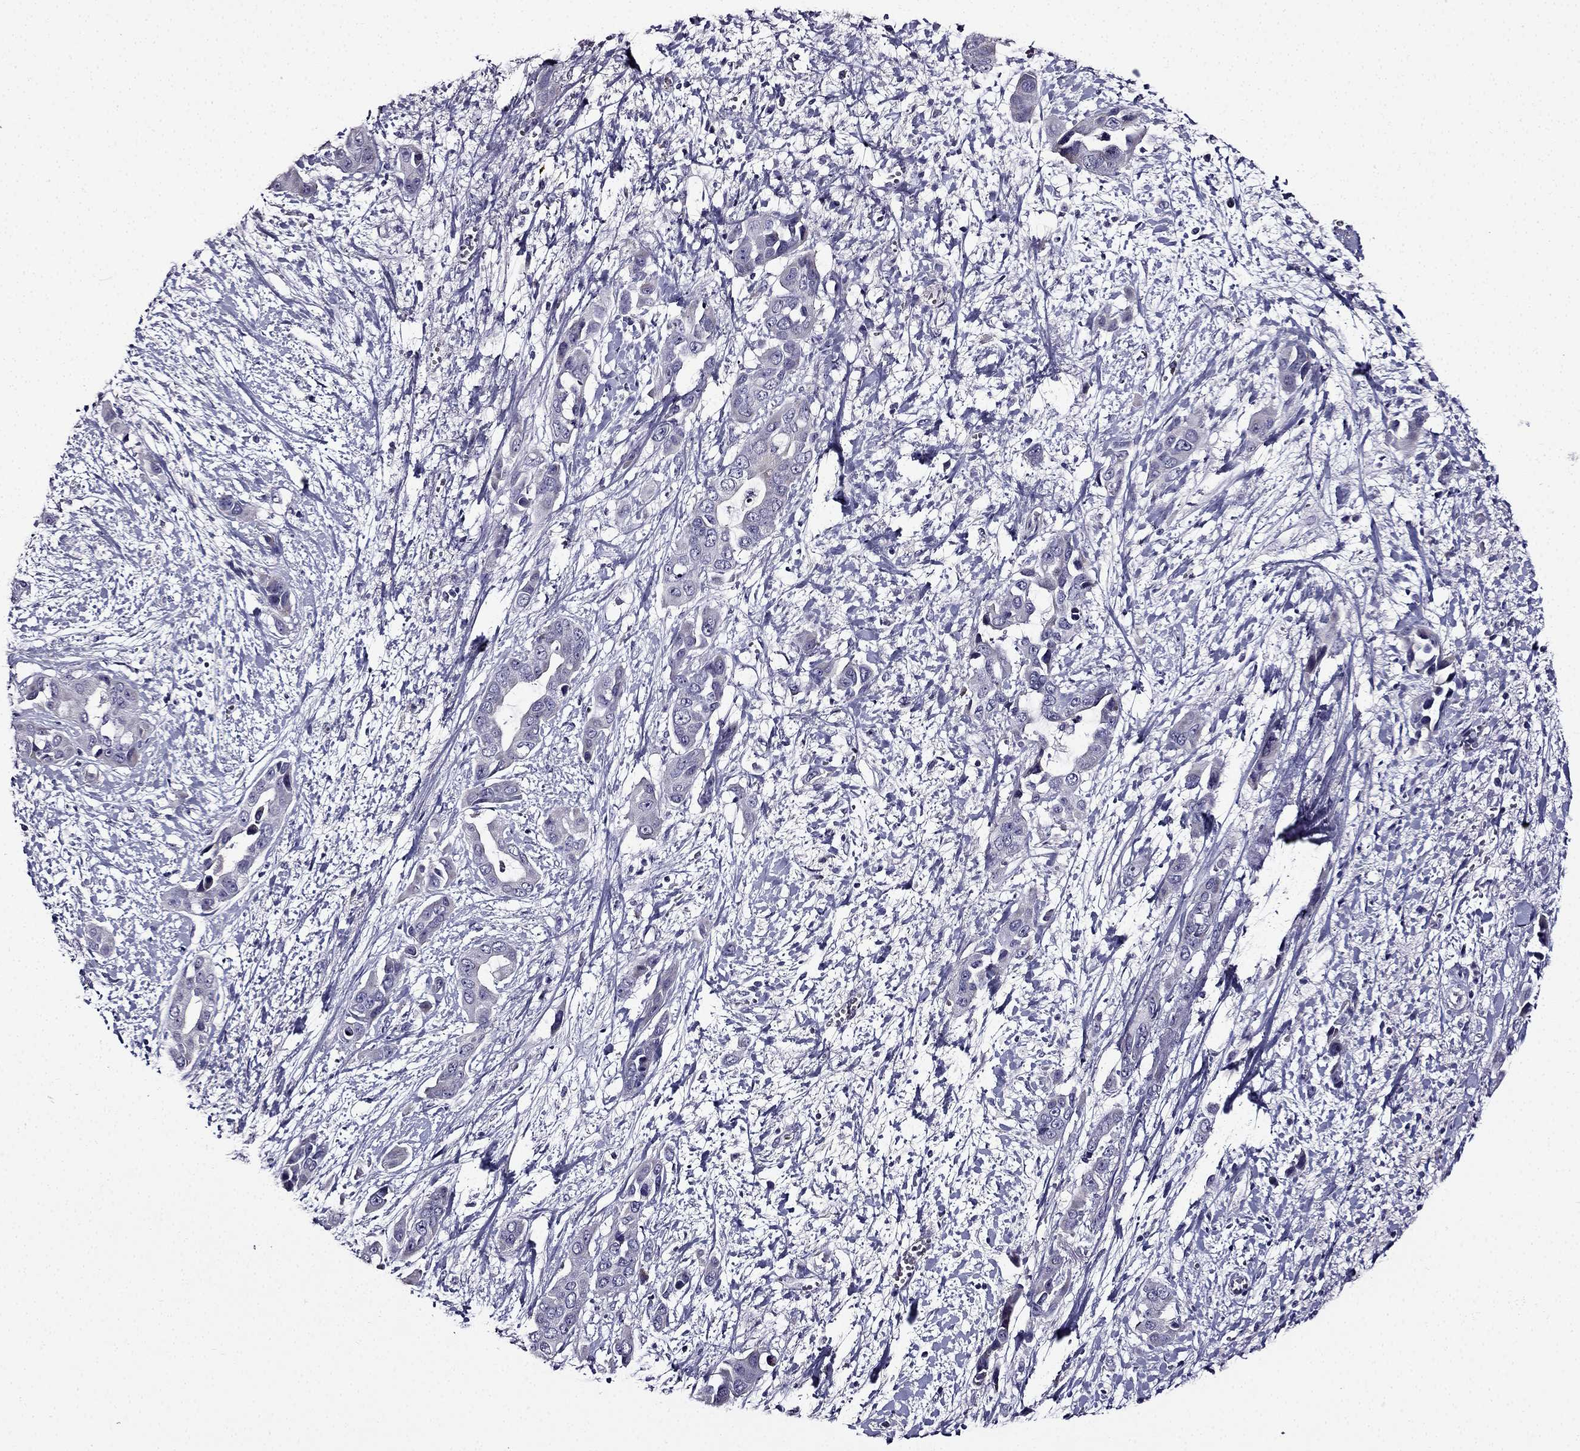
{"staining": {"intensity": "negative", "quantity": "none", "location": "none"}, "tissue": "liver cancer", "cell_type": "Tumor cells", "image_type": "cancer", "snomed": [{"axis": "morphology", "description": "Cholangiocarcinoma"}, {"axis": "topography", "description": "Liver"}], "caption": "The immunohistochemistry (IHC) histopathology image has no significant positivity in tumor cells of liver cancer (cholangiocarcinoma) tissue.", "gene": "TMEM266", "patient": {"sex": "female", "age": 52}}